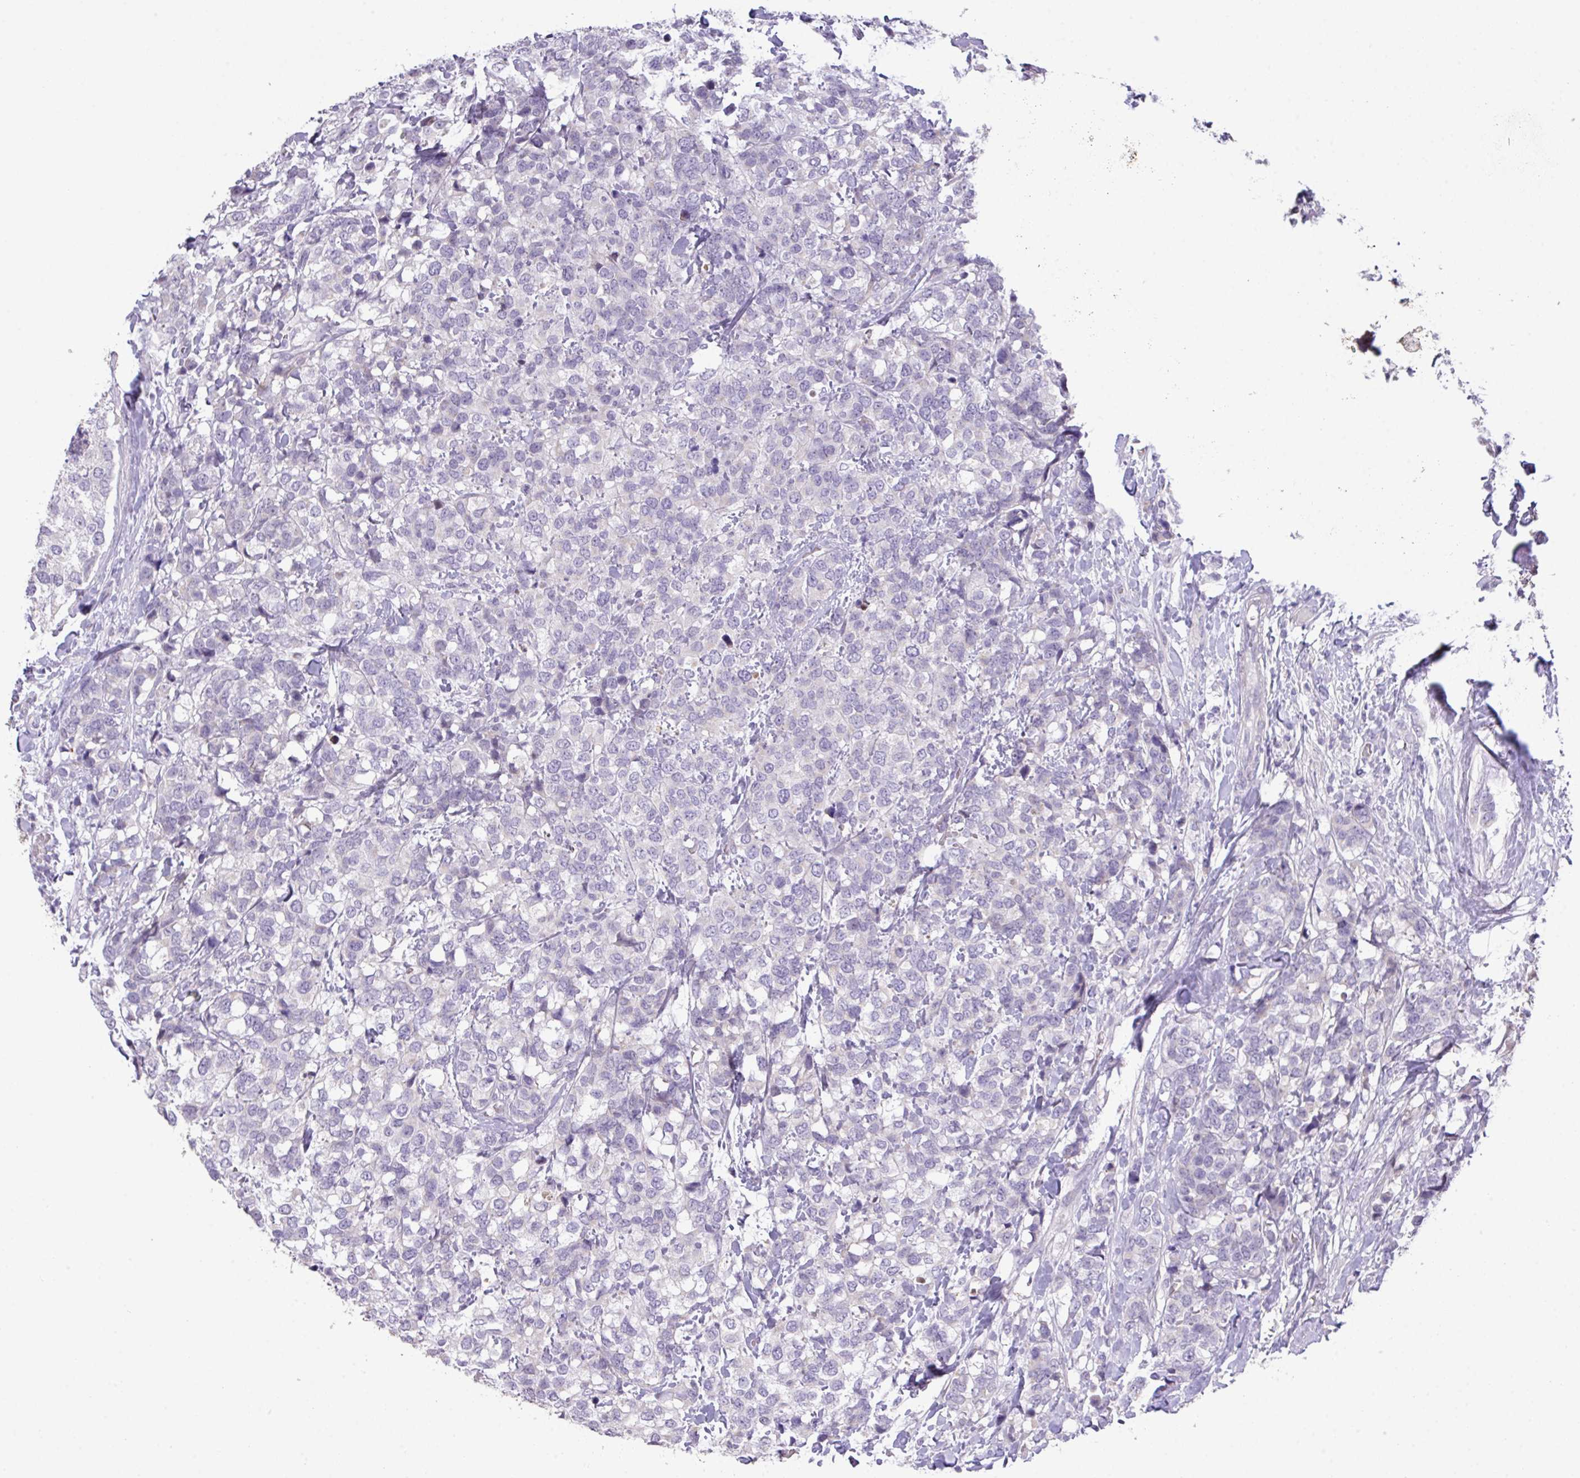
{"staining": {"intensity": "negative", "quantity": "none", "location": "none"}, "tissue": "breast cancer", "cell_type": "Tumor cells", "image_type": "cancer", "snomed": [{"axis": "morphology", "description": "Lobular carcinoma"}, {"axis": "topography", "description": "Breast"}], "caption": "DAB (3,3'-diaminobenzidine) immunohistochemical staining of human breast cancer (lobular carcinoma) reveals no significant positivity in tumor cells. (Brightfield microscopy of DAB immunohistochemistry at high magnification).", "gene": "ANKRD13B", "patient": {"sex": "female", "age": 59}}